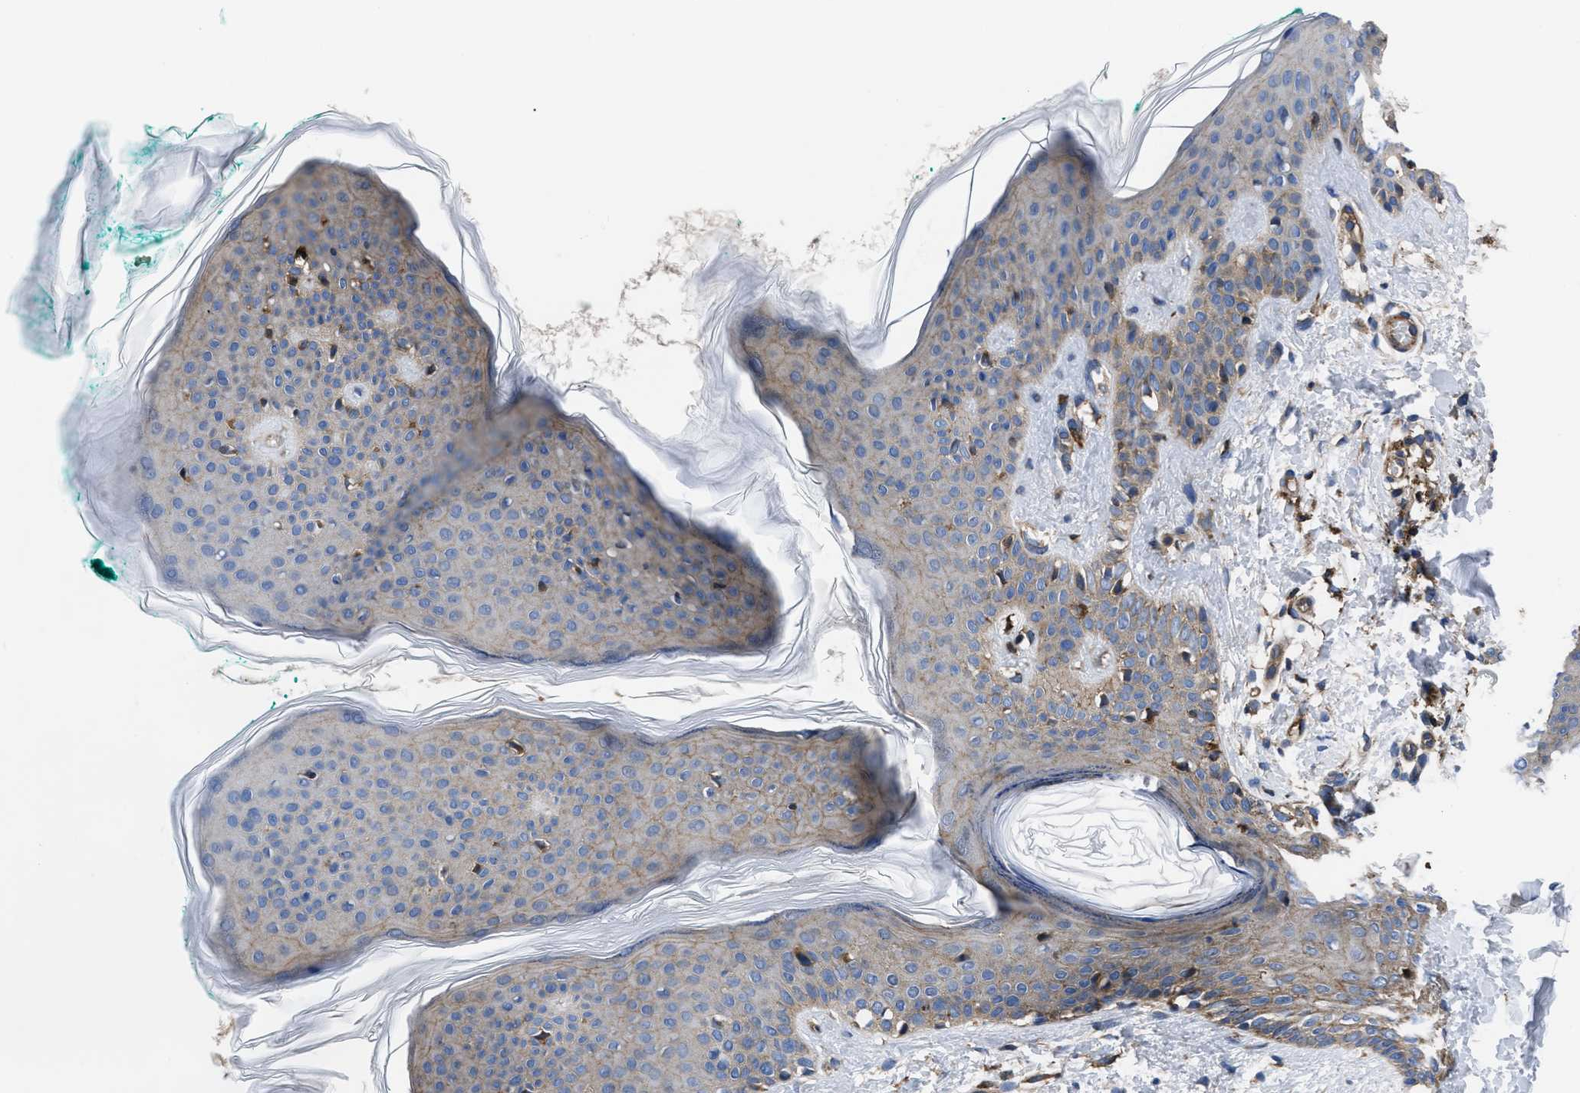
{"staining": {"intensity": "strong", "quantity": ">75%", "location": "cytoplasmic/membranous"}, "tissue": "skin", "cell_type": "Fibroblasts", "image_type": "normal", "snomed": [{"axis": "morphology", "description": "Normal tissue, NOS"}, {"axis": "topography", "description": "Skin"}], "caption": "Strong cytoplasmic/membranous protein positivity is seen in approximately >75% of fibroblasts in skin.", "gene": "SCUBE2", "patient": {"sex": "male", "age": 30}}